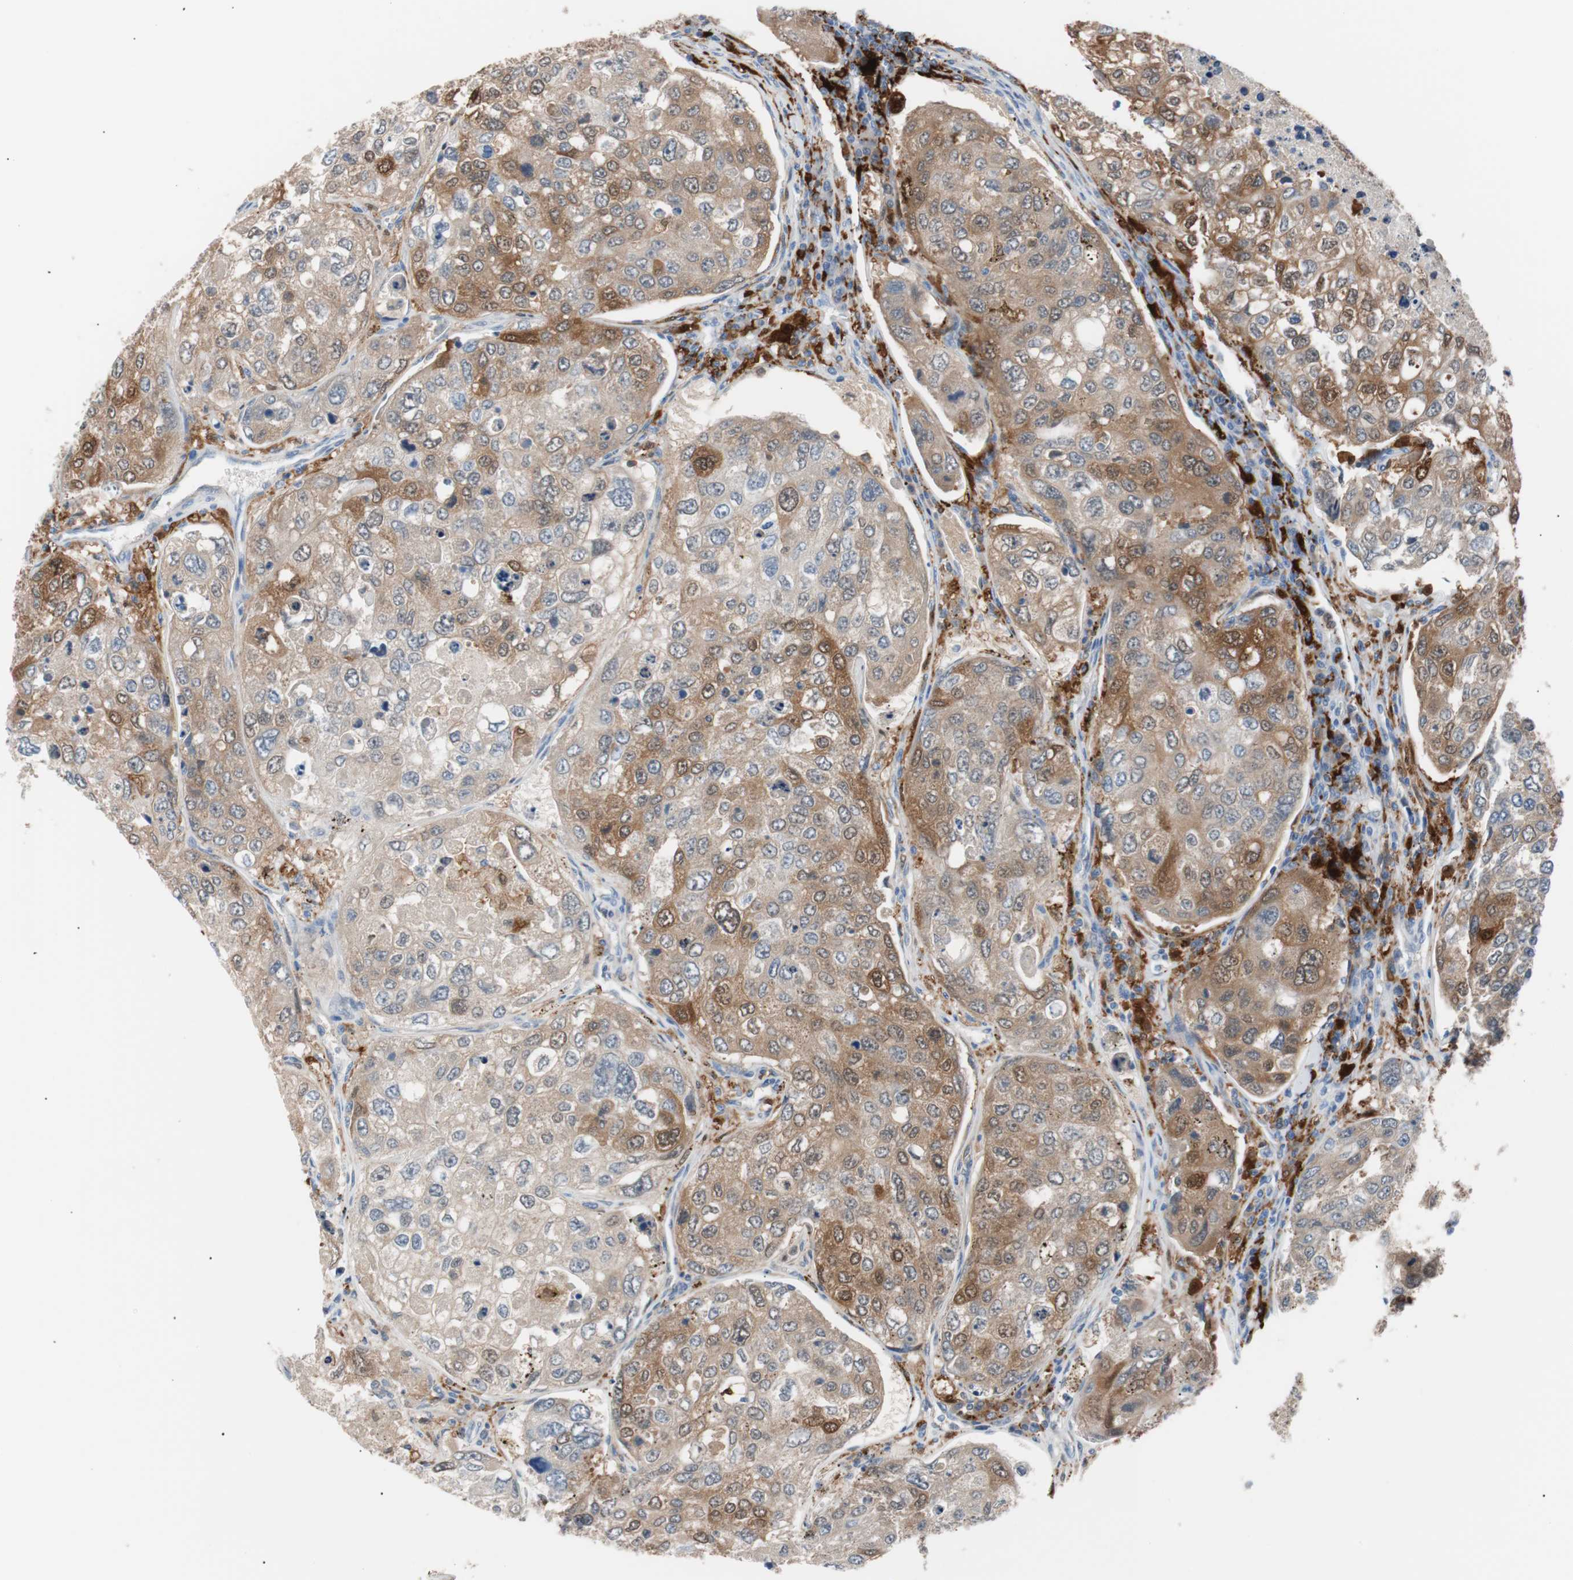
{"staining": {"intensity": "strong", "quantity": "25%-75%", "location": "cytoplasmic/membranous,nuclear"}, "tissue": "urothelial cancer", "cell_type": "Tumor cells", "image_type": "cancer", "snomed": [{"axis": "morphology", "description": "Urothelial carcinoma, High grade"}, {"axis": "topography", "description": "Lymph node"}, {"axis": "topography", "description": "Urinary bladder"}], "caption": "Urothelial cancer stained with a protein marker reveals strong staining in tumor cells.", "gene": "IL18", "patient": {"sex": "male", "age": 51}}